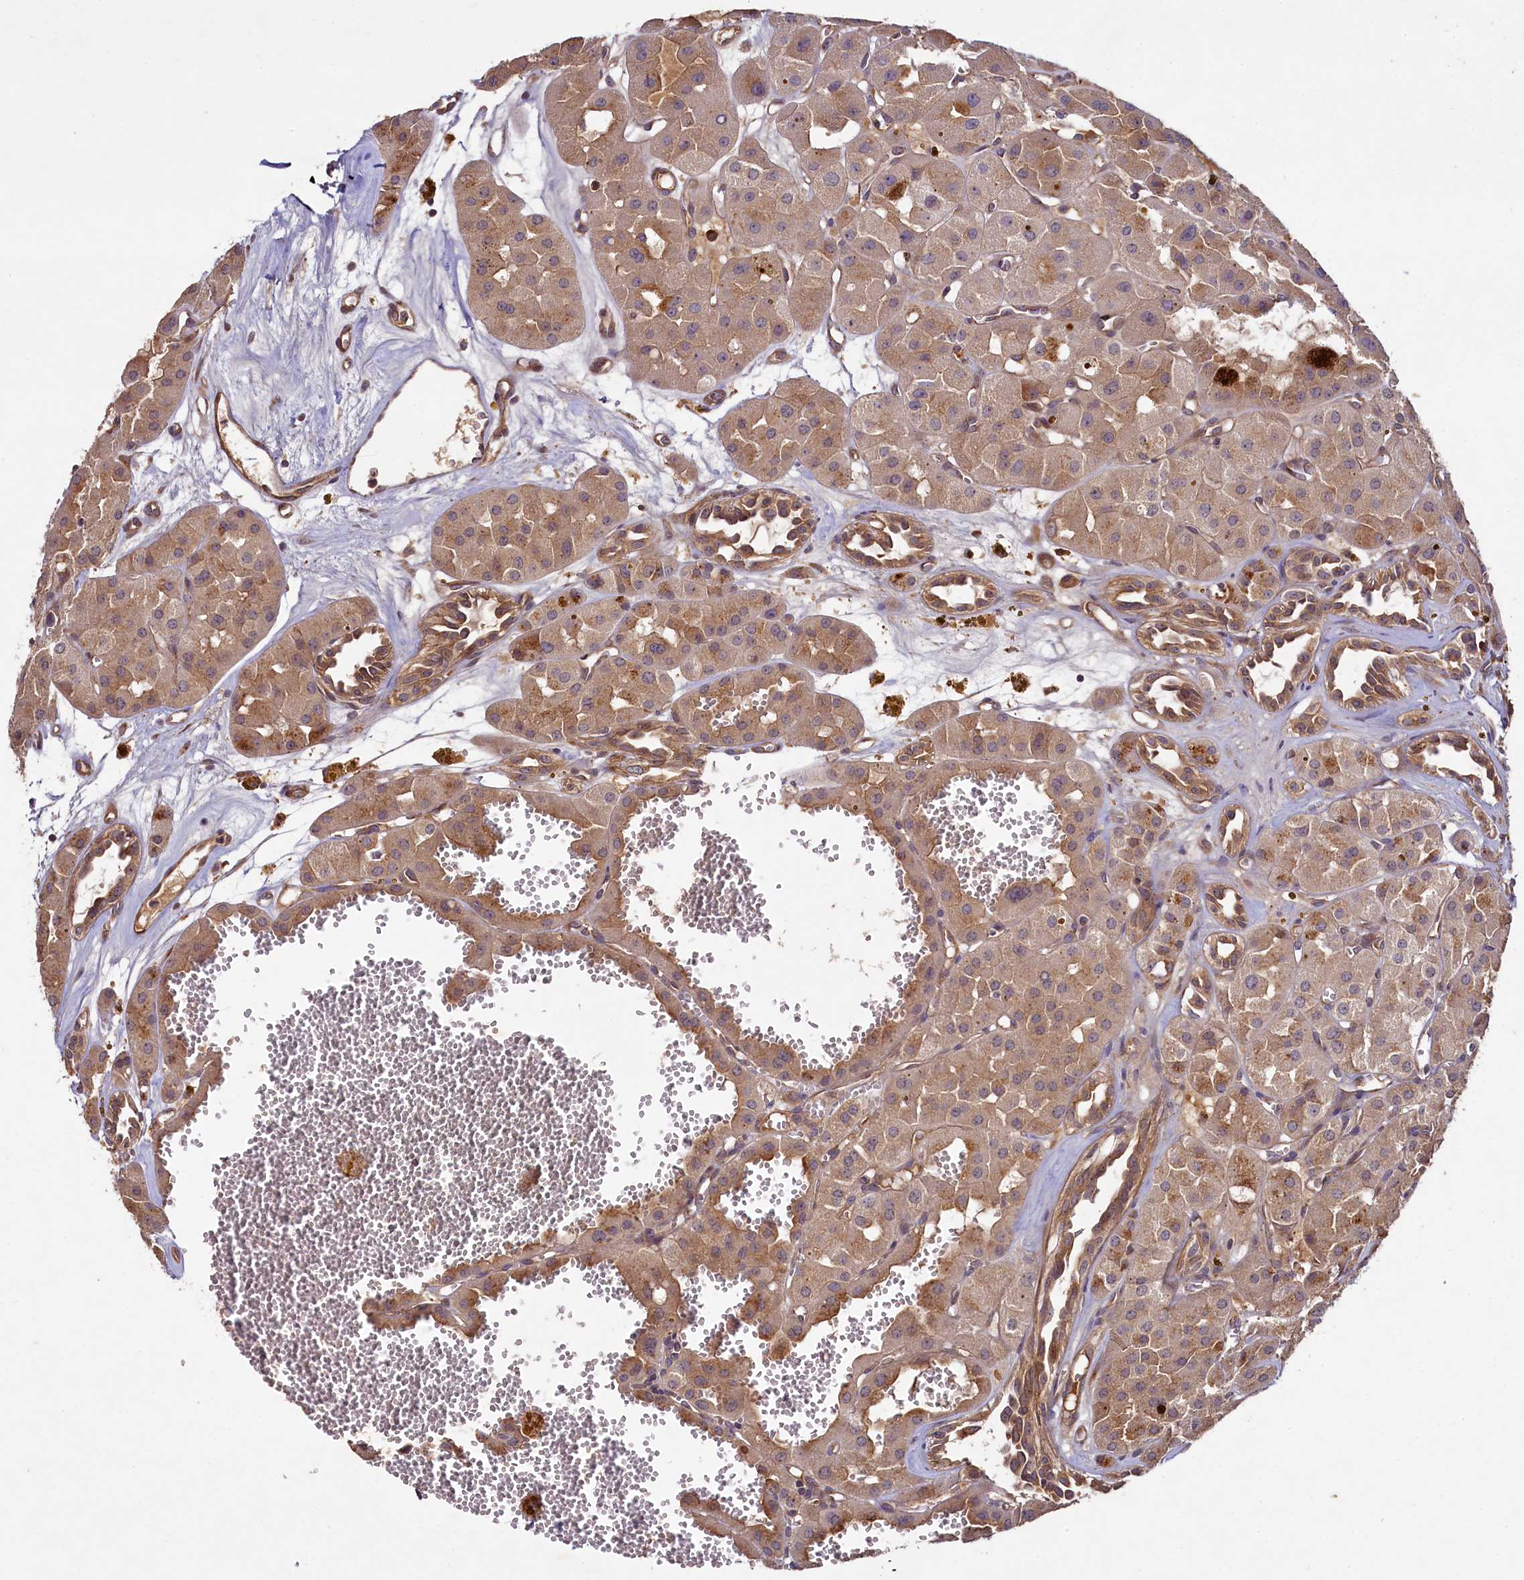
{"staining": {"intensity": "moderate", "quantity": "25%-75%", "location": "cytoplasmic/membranous"}, "tissue": "renal cancer", "cell_type": "Tumor cells", "image_type": "cancer", "snomed": [{"axis": "morphology", "description": "Carcinoma, NOS"}, {"axis": "topography", "description": "Kidney"}], "caption": "Protein staining of renal carcinoma tissue exhibits moderate cytoplasmic/membranous staining in approximately 25%-75% of tumor cells.", "gene": "CCDC102A", "patient": {"sex": "female", "age": 75}}